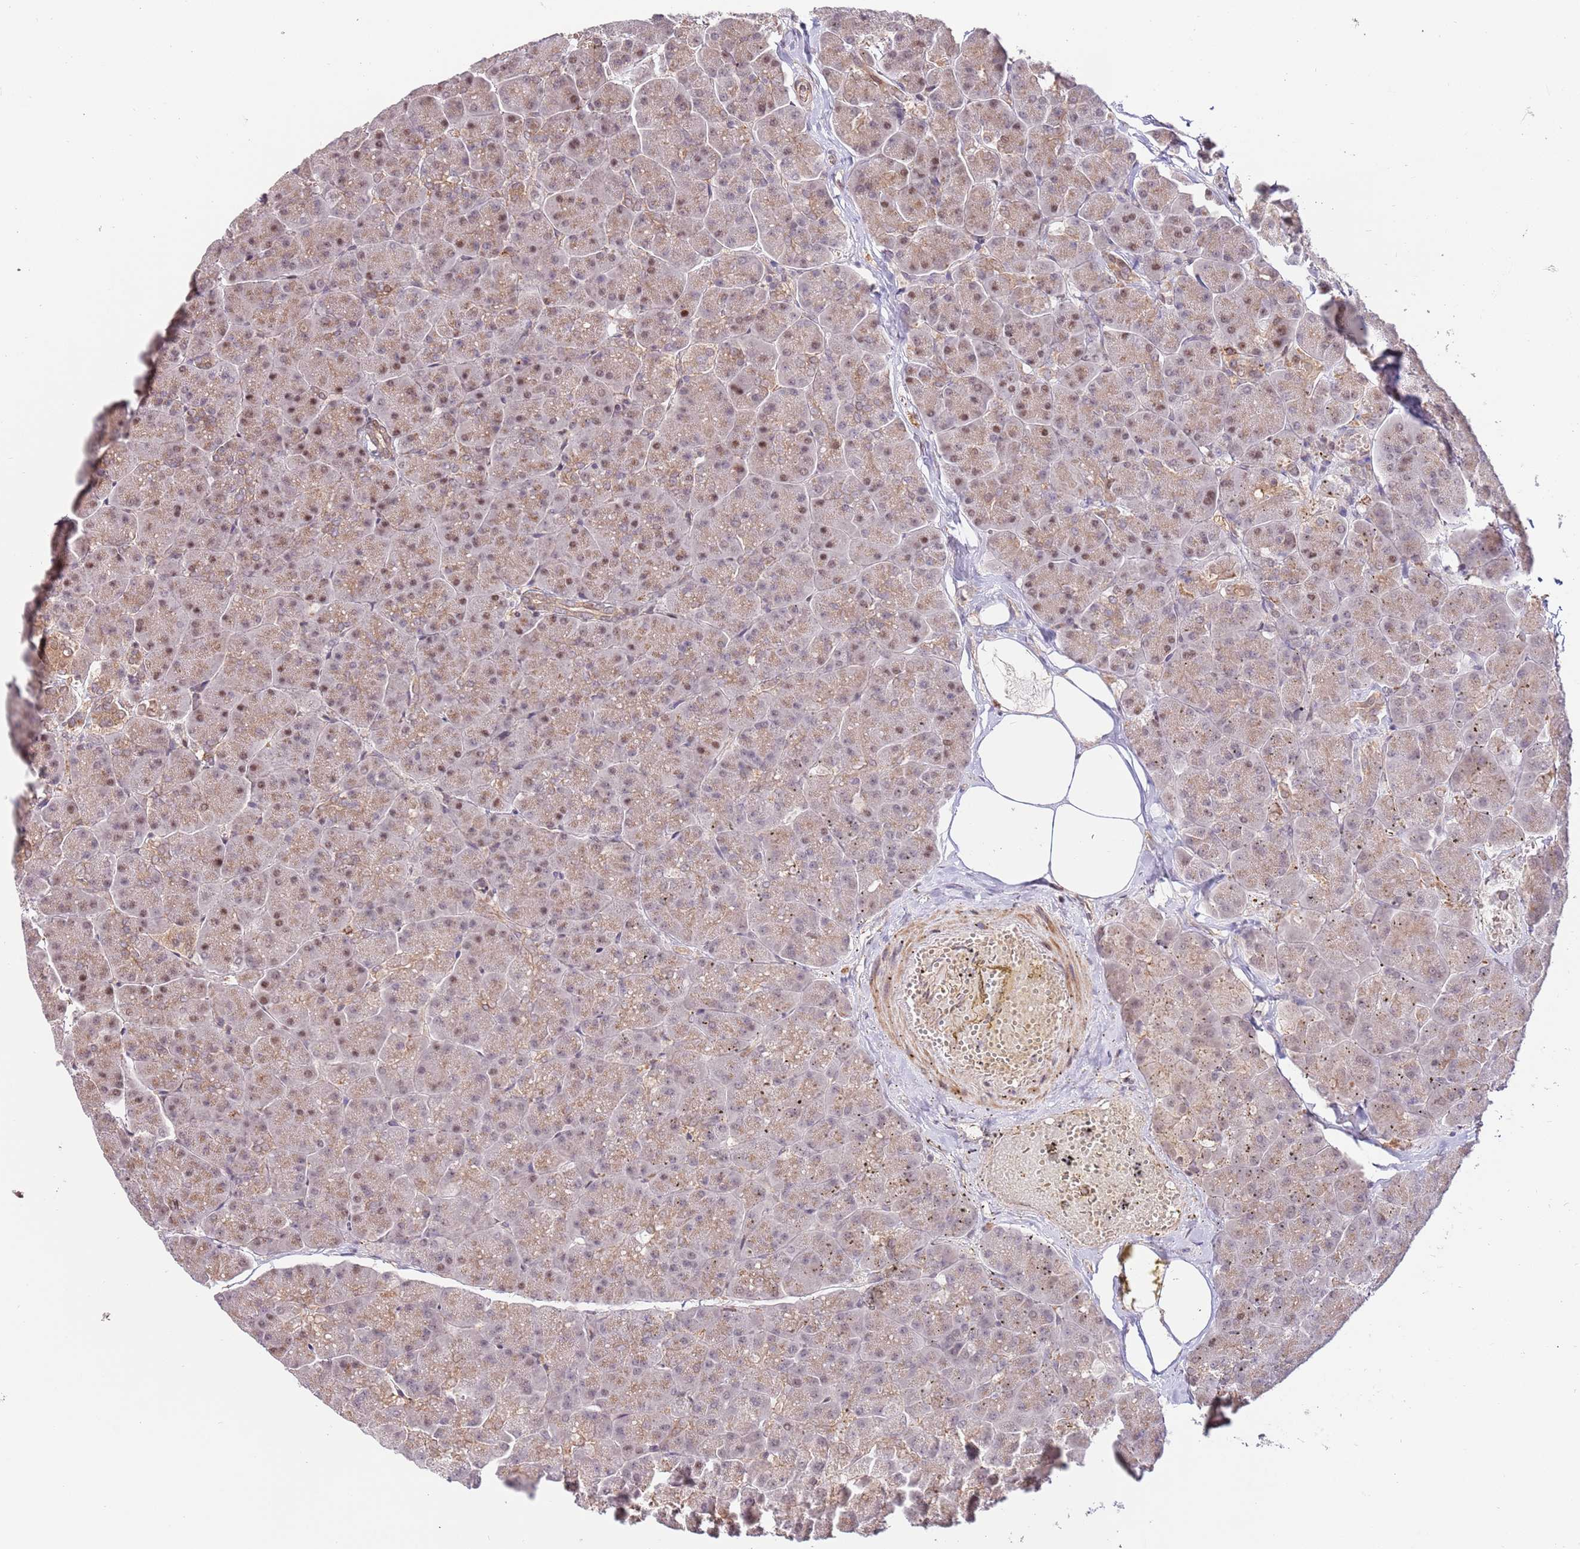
{"staining": {"intensity": "moderate", "quantity": "25%-75%", "location": "cytoplasmic/membranous,nuclear"}, "tissue": "pancreas", "cell_type": "Exocrine glandular cells", "image_type": "normal", "snomed": [{"axis": "morphology", "description": "Normal tissue, NOS"}, {"axis": "topography", "description": "Pancreas"}, {"axis": "topography", "description": "Peripheral nerve tissue"}], "caption": "A medium amount of moderate cytoplasmic/membranous,nuclear positivity is identified in approximately 25%-75% of exocrine glandular cells in unremarkable pancreas.", "gene": "RIF1", "patient": {"sex": "male", "age": 54}}